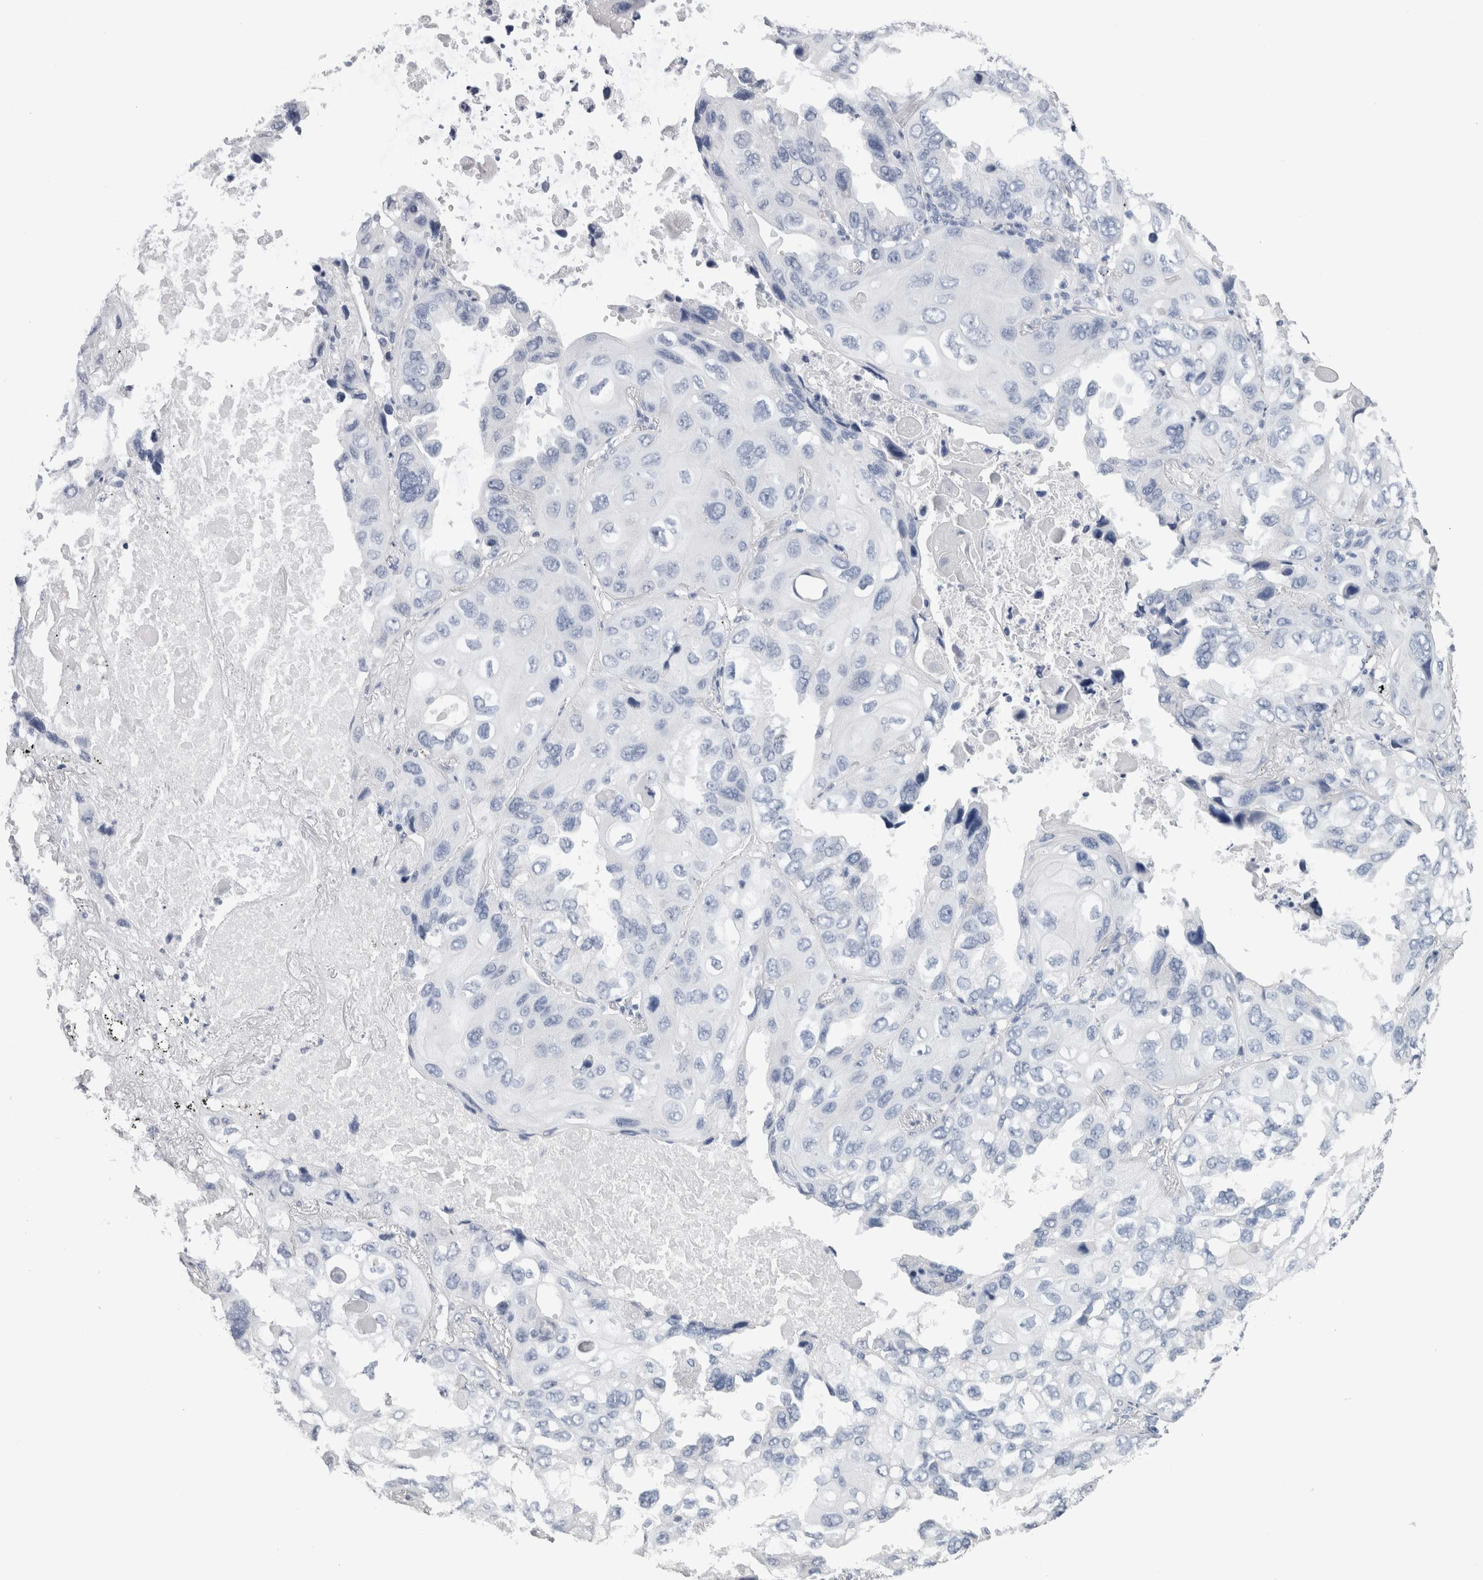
{"staining": {"intensity": "negative", "quantity": "none", "location": "none"}, "tissue": "lung cancer", "cell_type": "Tumor cells", "image_type": "cancer", "snomed": [{"axis": "morphology", "description": "Squamous cell carcinoma, NOS"}, {"axis": "topography", "description": "Lung"}], "caption": "Lung cancer (squamous cell carcinoma) was stained to show a protein in brown. There is no significant expression in tumor cells.", "gene": "CA8", "patient": {"sex": "female", "age": 73}}